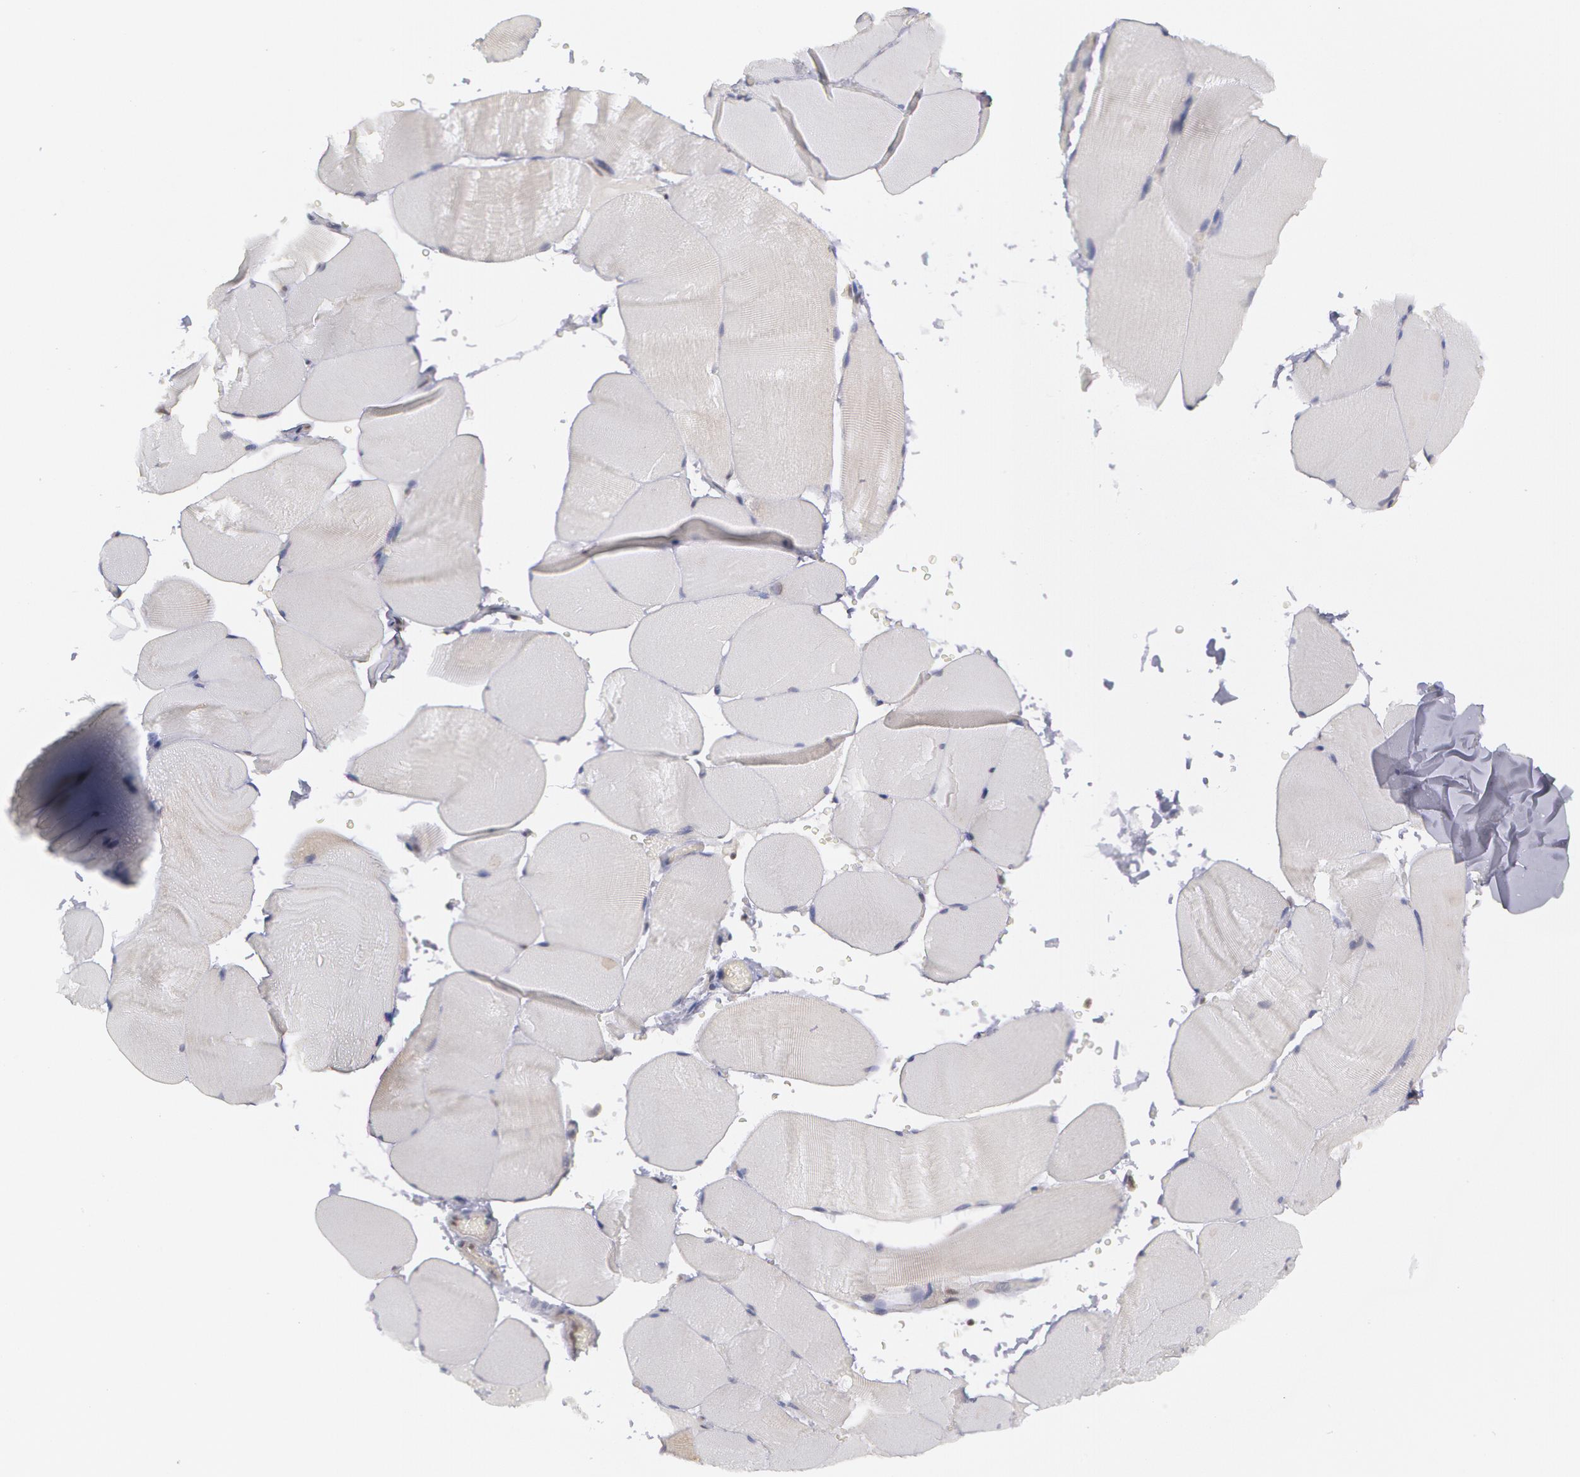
{"staining": {"intensity": "negative", "quantity": "none", "location": "none"}, "tissue": "skeletal muscle", "cell_type": "Myocytes", "image_type": "normal", "snomed": [{"axis": "morphology", "description": "Normal tissue, NOS"}, {"axis": "topography", "description": "Skeletal muscle"}], "caption": "Unremarkable skeletal muscle was stained to show a protein in brown. There is no significant expression in myocytes. (DAB (3,3'-diaminobenzidine) immunohistochemistry (IHC) with hematoxylin counter stain).", "gene": "TXNRD1", "patient": {"sex": "male", "age": 71}}